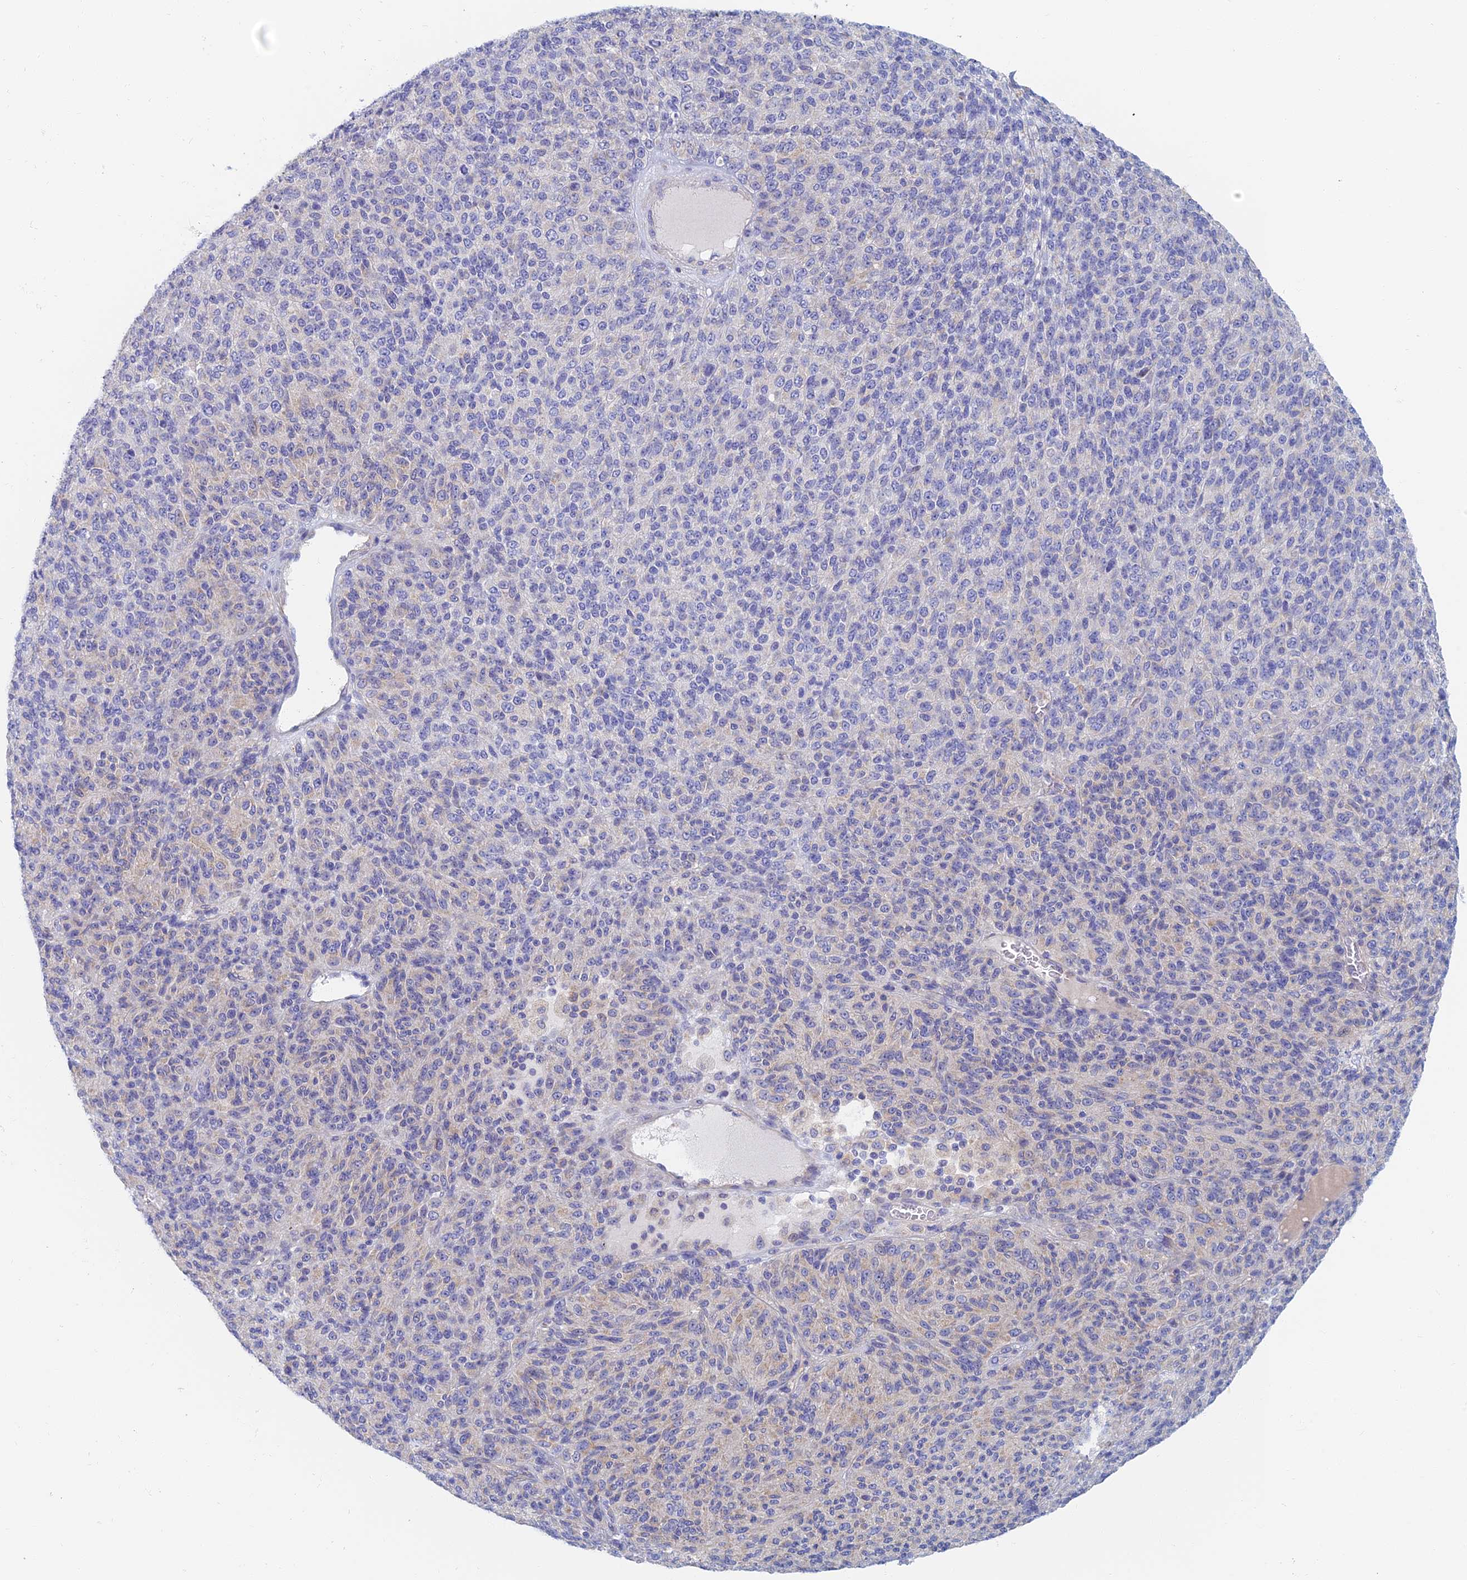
{"staining": {"intensity": "negative", "quantity": "none", "location": "none"}, "tissue": "melanoma", "cell_type": "Tumor cells", "image_type": "cancer", "snomed": [{"axis": "morphology", "description": "Malignant melanoma, Metastatic site"}, {"axis": "topography", "description": "Brain"}], "caption": "Immunohistochemistry (IHC) histopathology image of neoplastic tissue: malignant melanoma (metastatic site) stained with DAB demonstrates no significant protein positivity in tumor cells.", "gene": "TMEM44", "patient": {"sex": "female", "age": 56}}